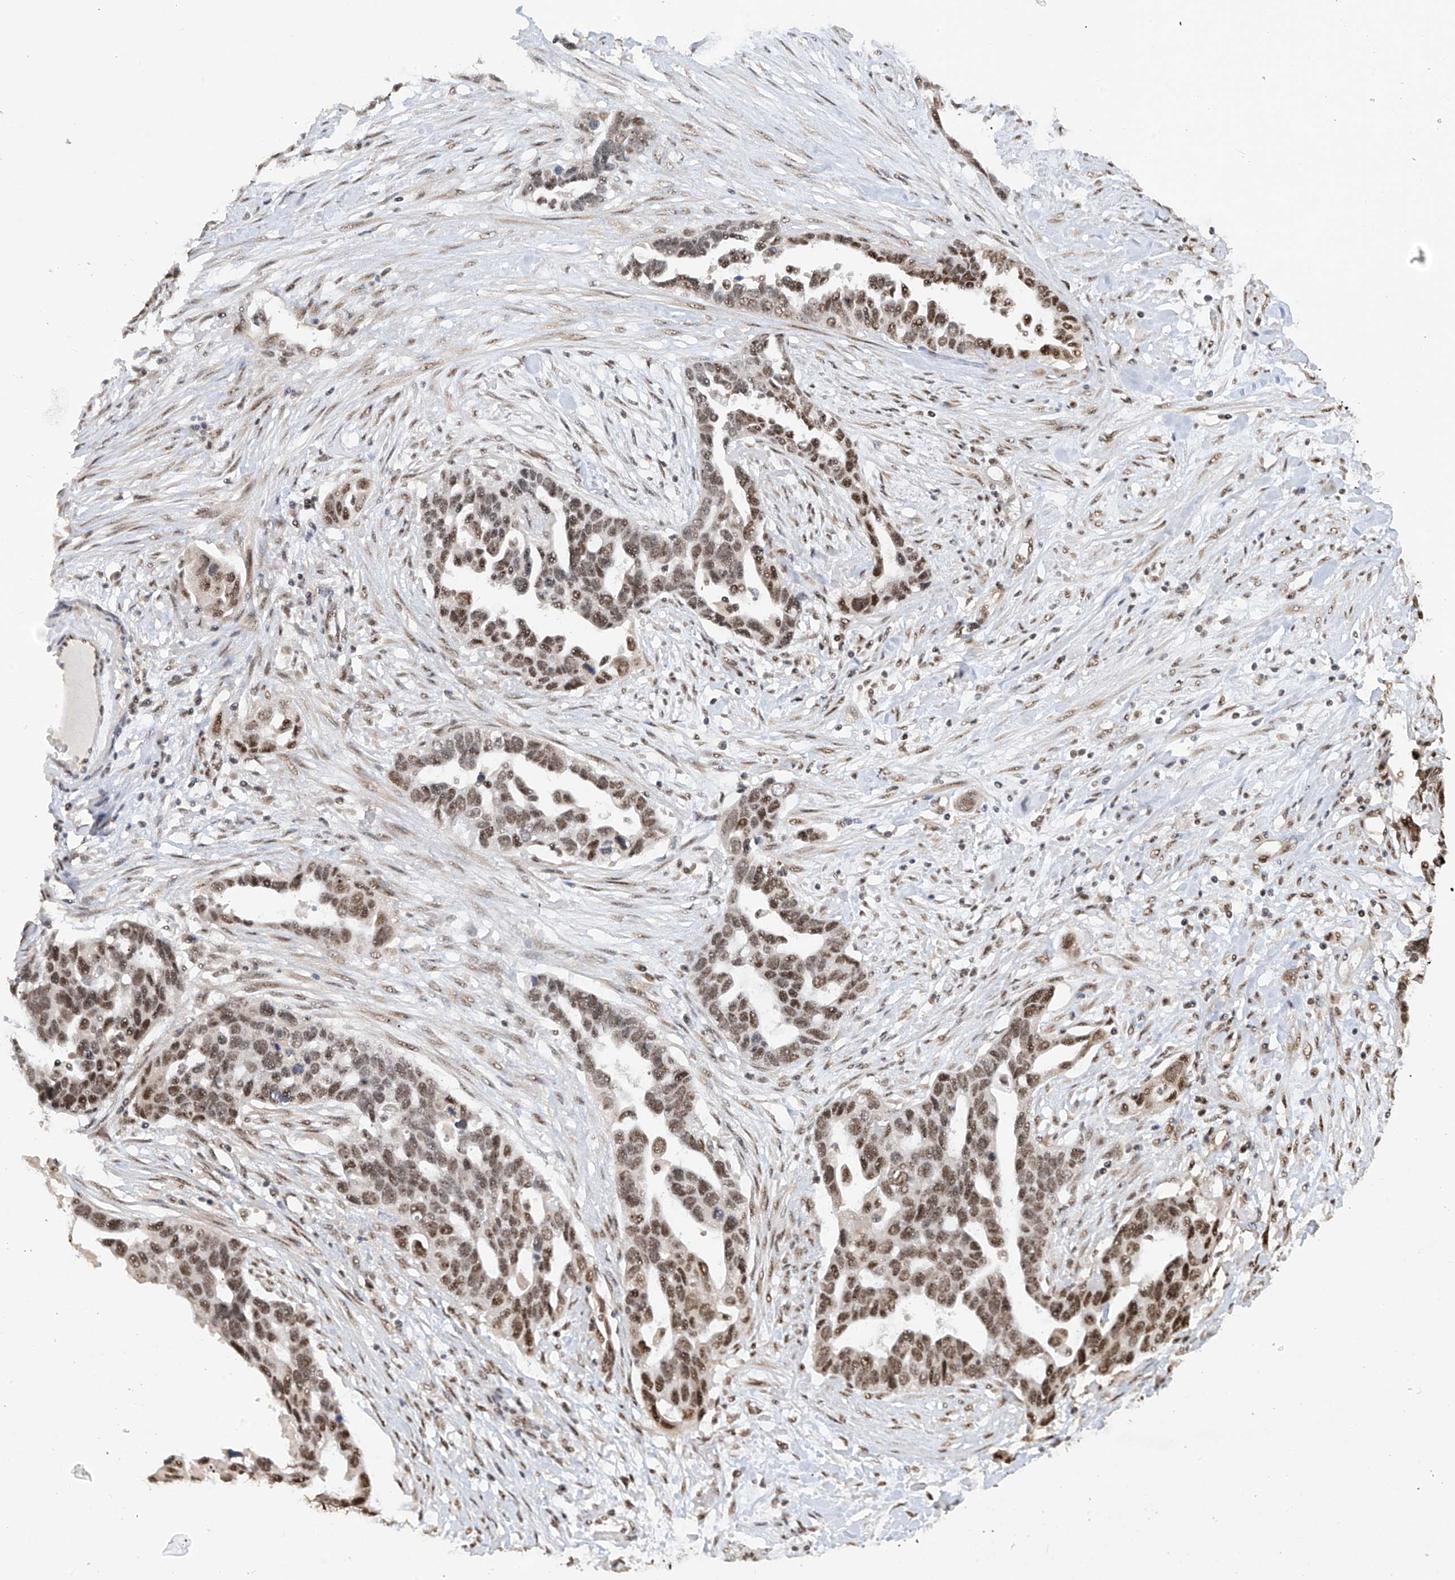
{"staining": {"intensity": "moderate", "quantity": ">75%", "location": "nuclear"}, "tissue": "ovarian cancer", "cell_type": "Tumor cells", "image_type": "cancer", "snomed": [{"axis": "morphology", "description": "Cystadenocarcinoma, serous, NOS"}, {"axis": "topography", "description": "Ovary"}], "caption": "IHC (DAB) staining of ovarian serous cystadenocarcinoma shows moderate nuclear protein expression in approximately >75% of tumor cells. (Brightfield microscopy of DAB IHC at high magnification).", "gene": "C1orf131", "patient": {"sex": "female", "age": 54}}